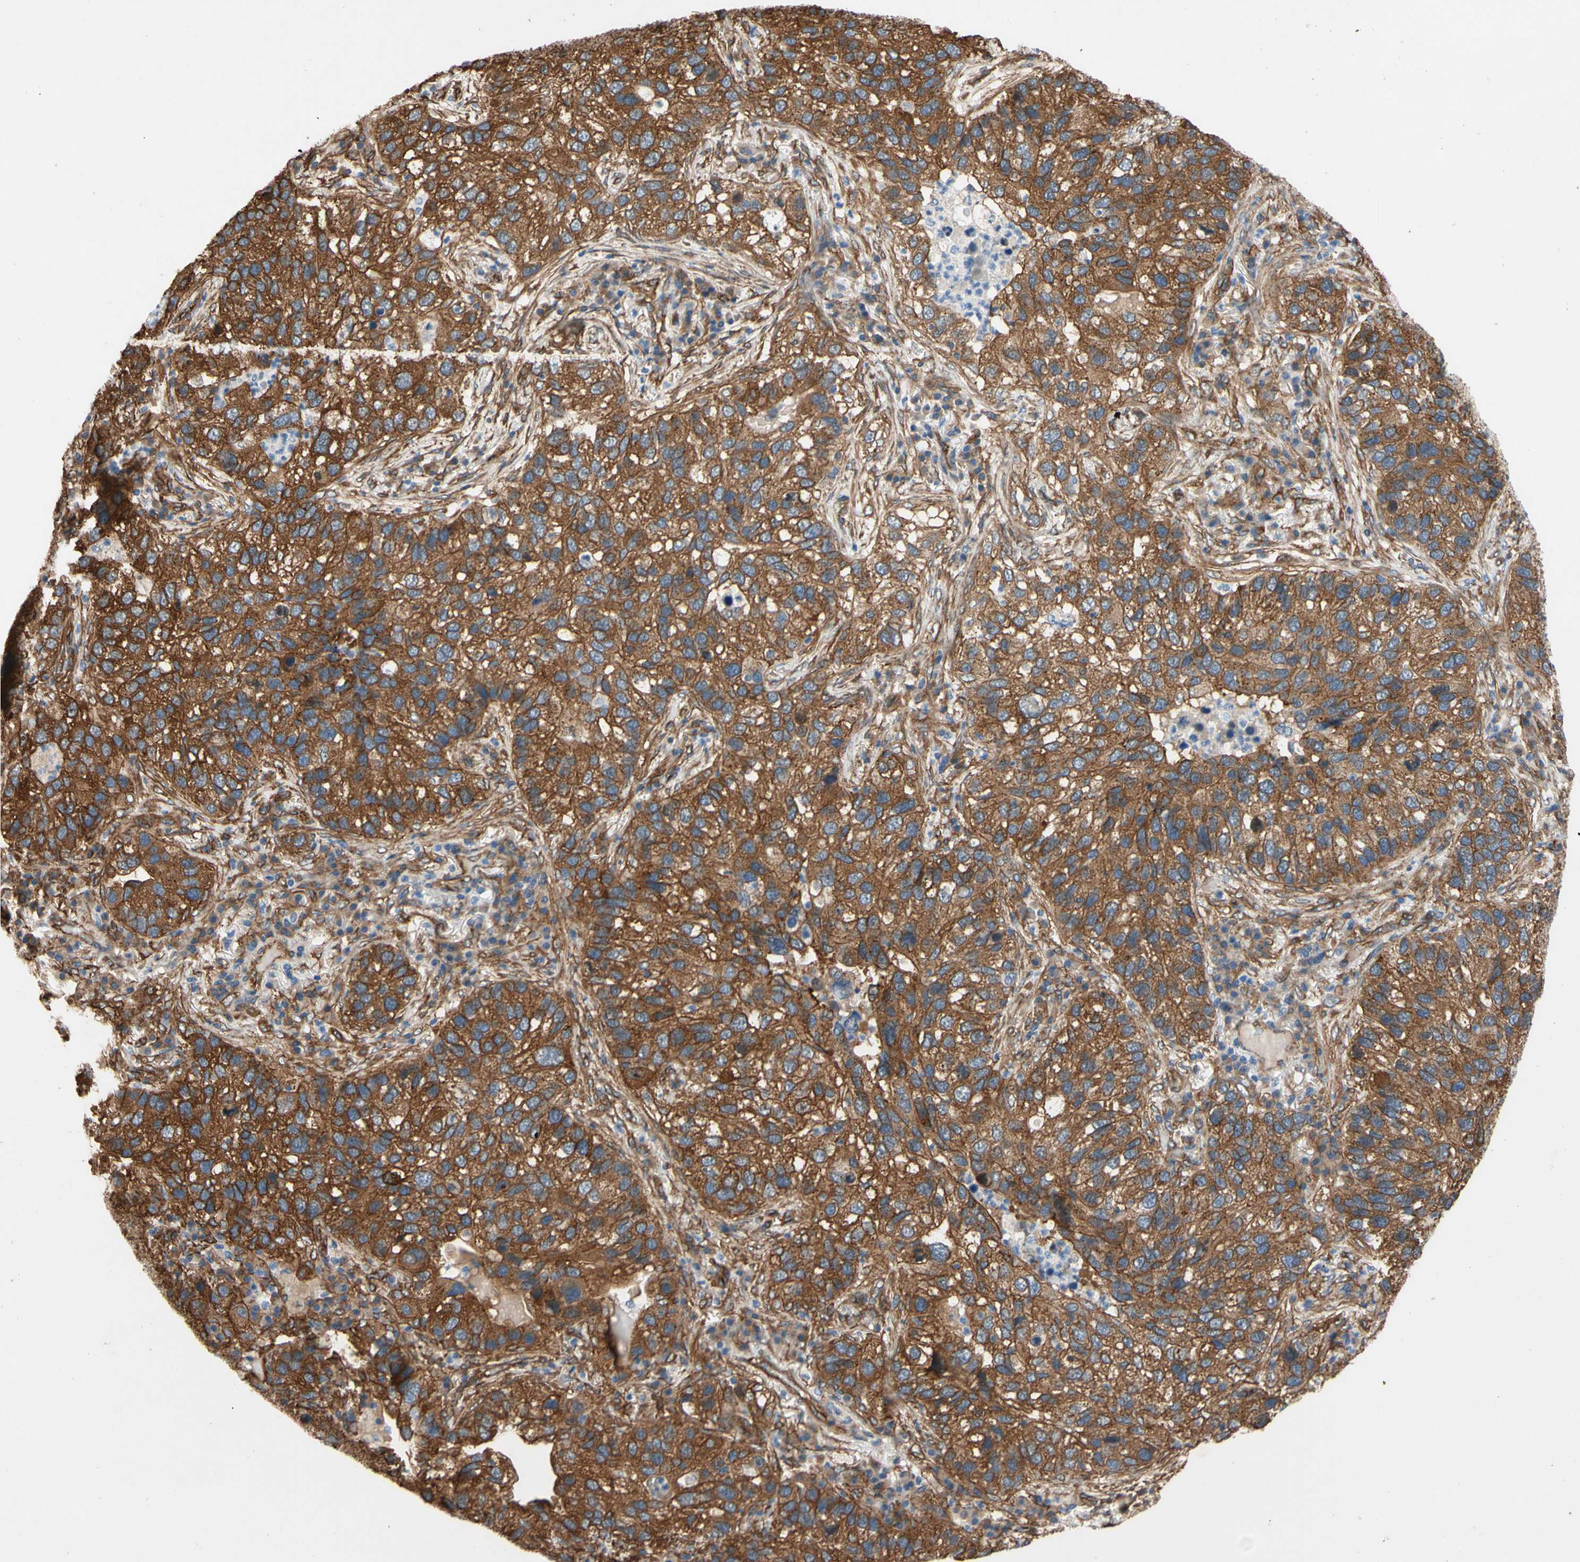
{"staining": {"intensity": "moderate", "quantity": ">75%", "location": "cytoplasmic/membranous"}, "tissue": "lung cancer", "cell_type": "Tumor cells", "image_type": "cancer", "snomed": [{"axis": "morphology", "description": "Normal tissue, NOS"}, {"axis": "morphology", "description": "Adenocarcinoma, NOS"}, {"axis": "topography", "description": "Bronchus"}, {"axis": "topography", "description": "Lung"}], "caption": "A brown stain labels moderate cytoplasmic/membranous positivity of a protein in human lung cancer tumor cells.", "gene": "CTTNBP2", "patient": {"sex": "male", "age": 54}}